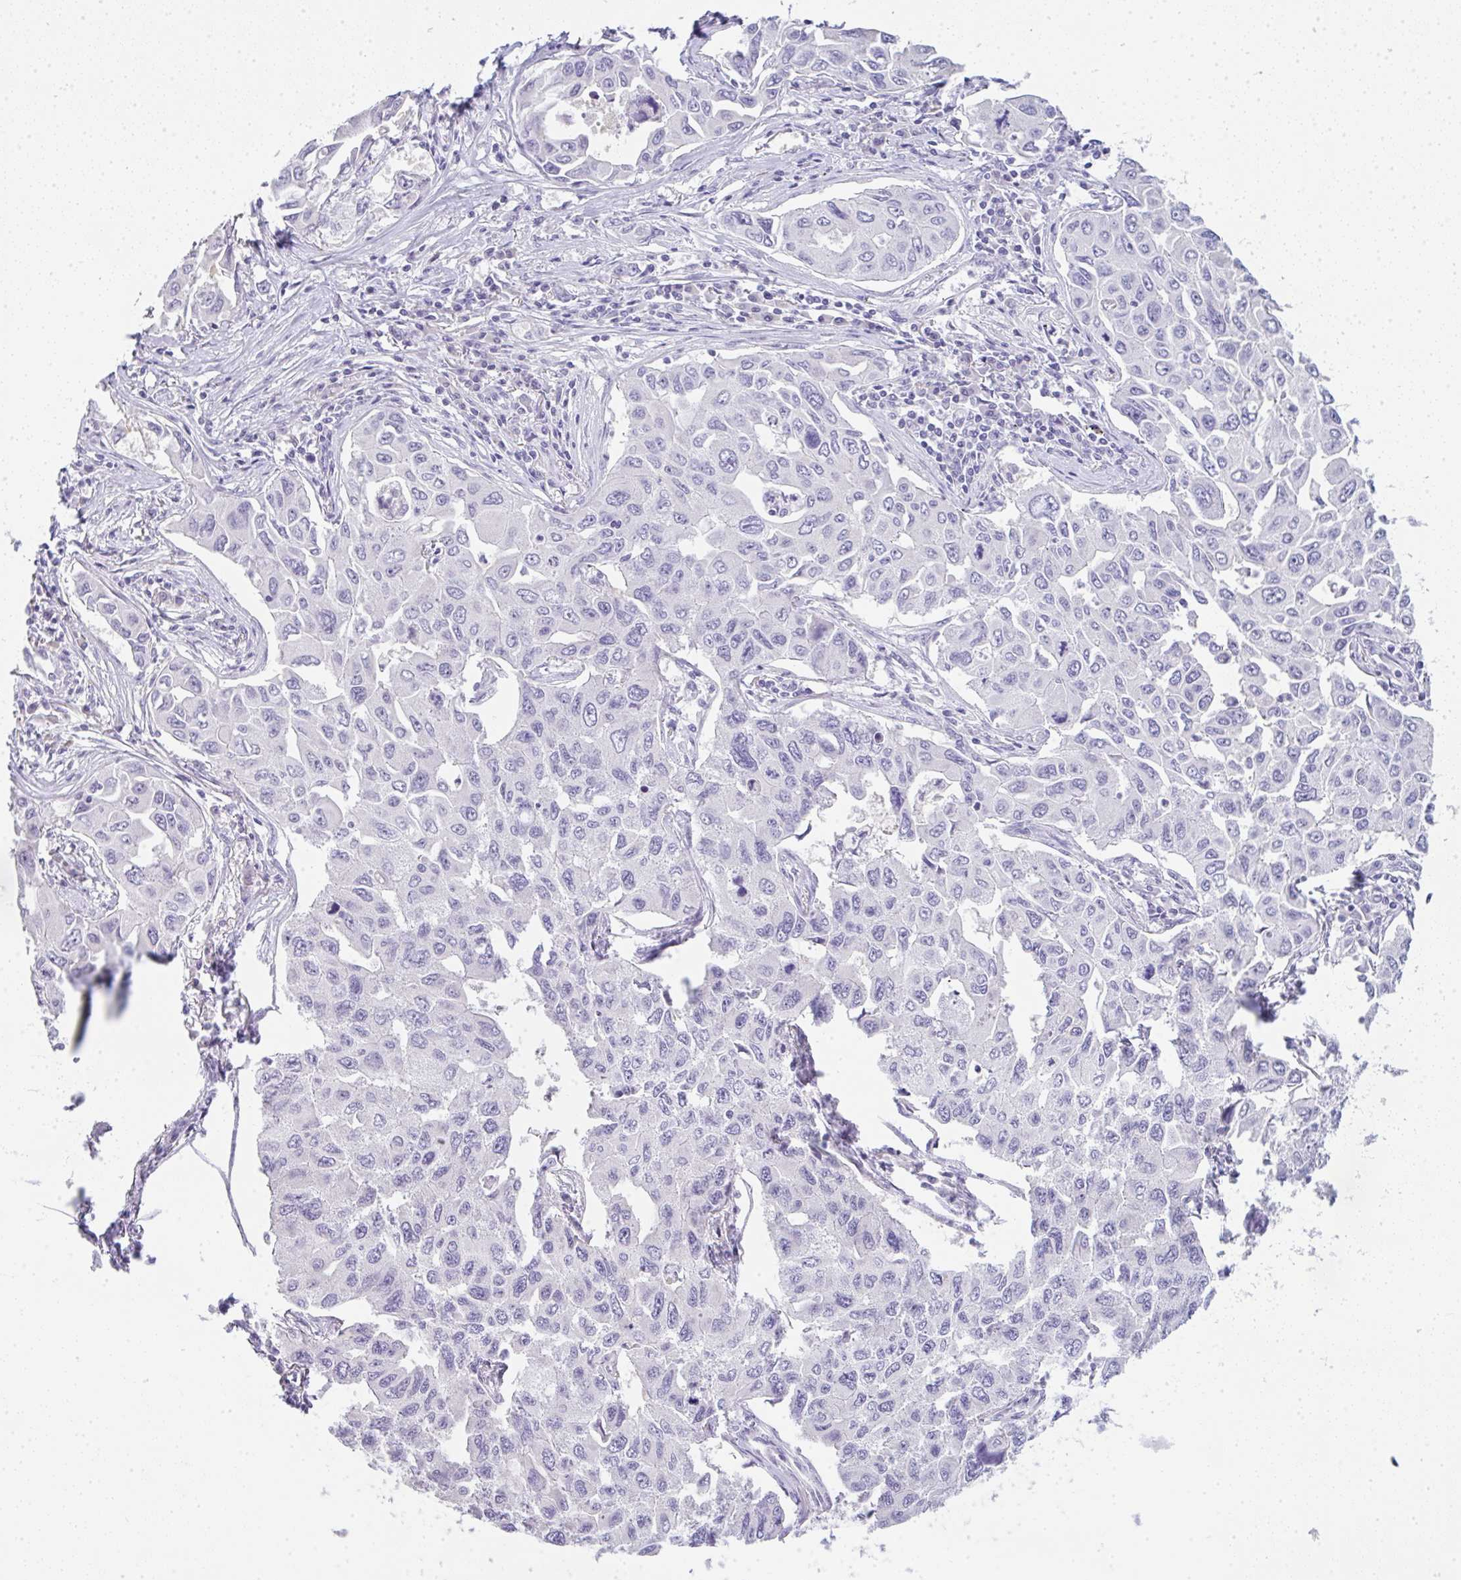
{"staining": {"intensity": "negative", "quantity": "none", "location": "none"}, "tissue": "lung cancer", "cell_type": "Tumor cells", "image_type": "cancer", "snomed": [{"axis": "morphology", "description": "Adenocarcinoma, NOS"}, {"axis": "topography", "description": "Lung"}], "caption": "This photomicrograph is of lung adenocarcinoma stained with immunohistochemistry to label a protein in brown with the nuclei are counter-stained blue. There is no positivity in tumor cells. The staining was performed using DAB to visualize the protein expression in brown, while the nuclei were stained in blue with hematoxylin (Magnification: 20x).", "gene": "LPAR4", "patient": {"sex": "male", "age": 64}}